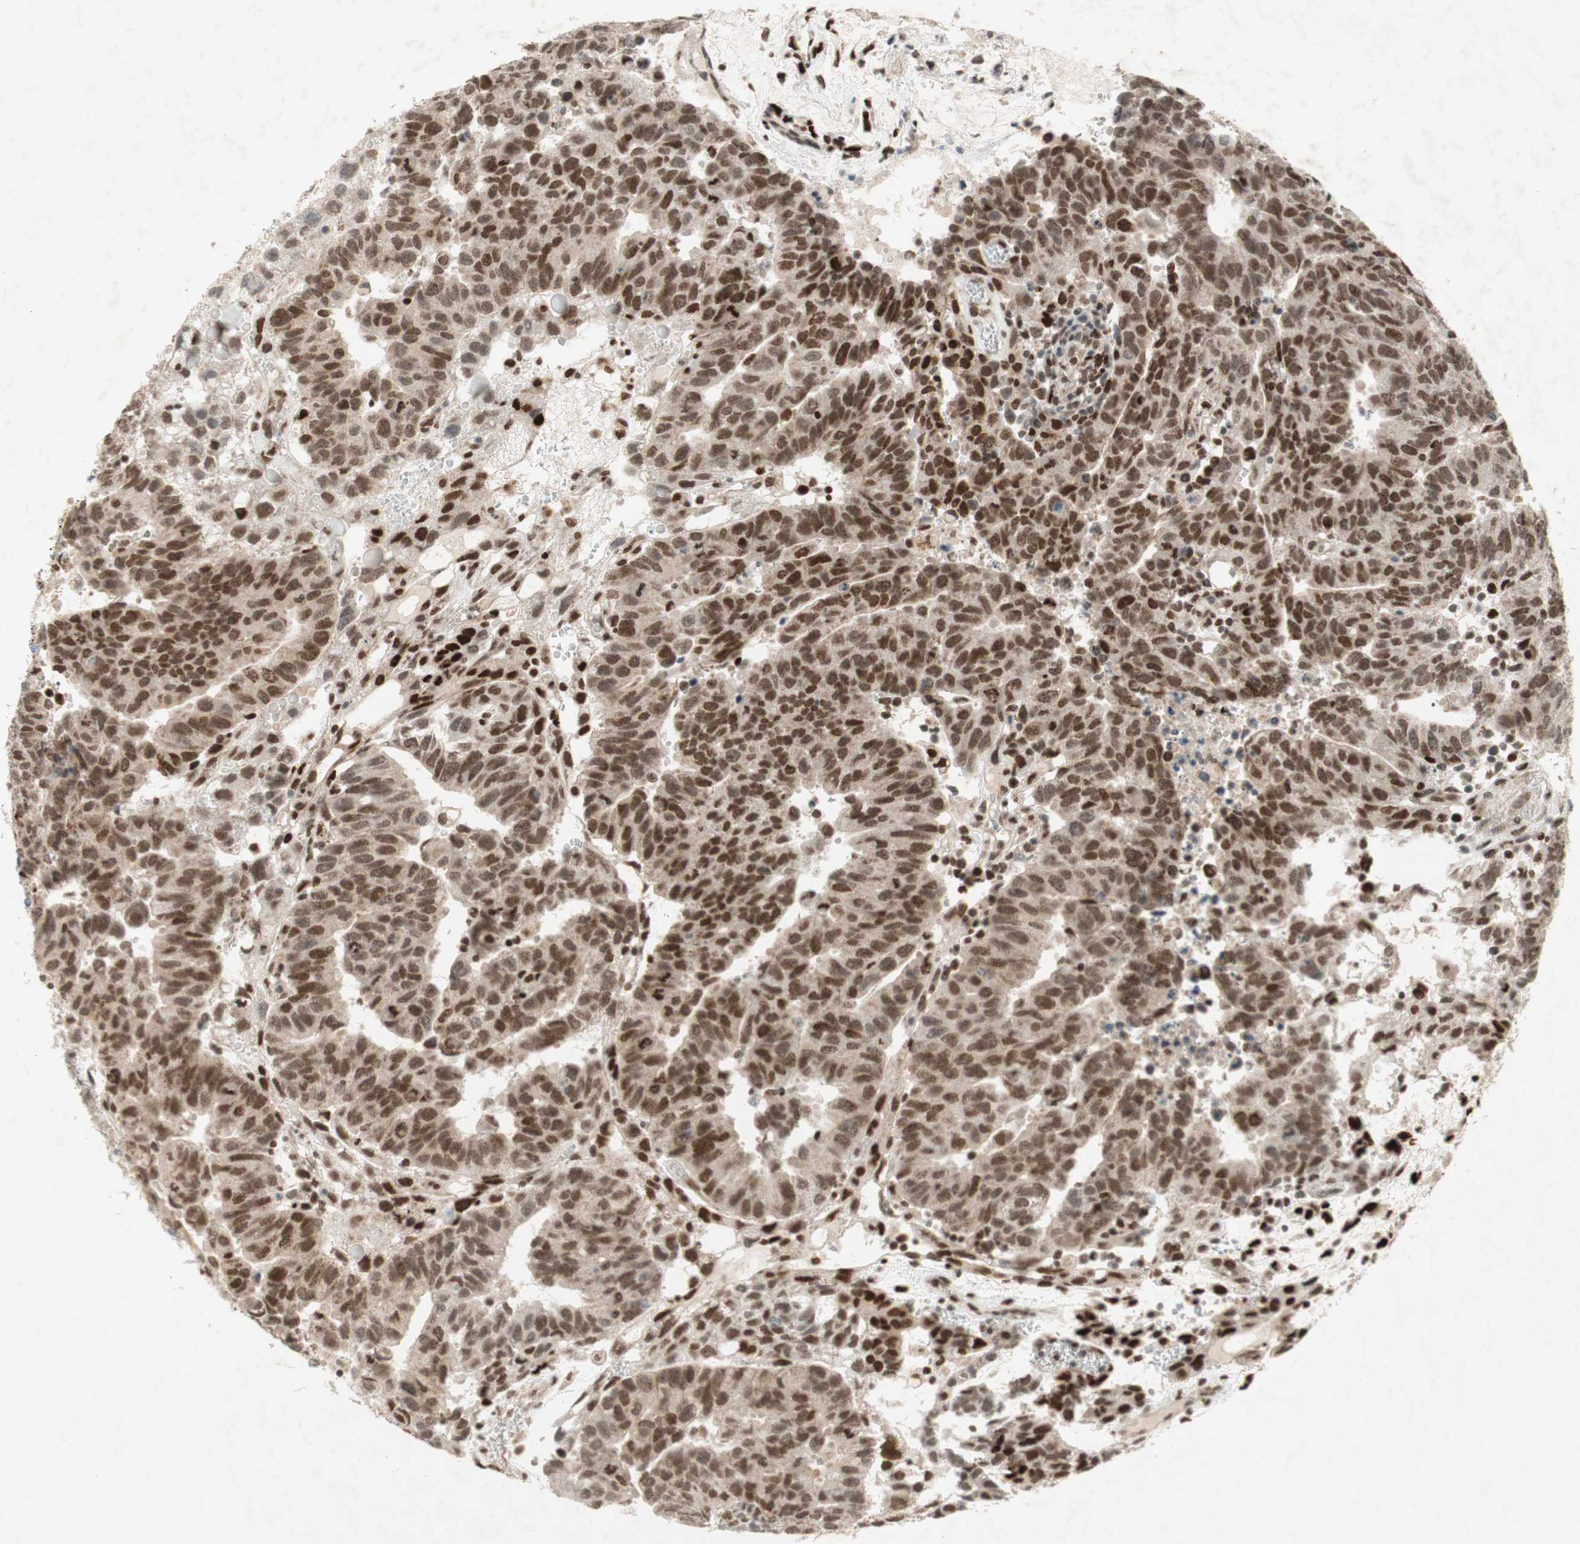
{"staining": {"intensity": "moderate", "quantity": "25%-75%", "location": "cytoplasmic/membranous,nuclear"}, "tissue": "testis cancer", "cell_type": "Tumor cells", "image_type": "cancer", "snomed": [{"axis": "morphology", "description": "Seminoma, NOS"}, {"axis": "morphology", "description": "Carcinoma, Embryonal, NOS"}, {"axis": "topography", "description": "Testis"}], "caption": "A photomicrograph of human testis cancer (seminoma) stained for a protein exhibits moderate cytoplasmic/membranous and nuclear brown staining in tumor cells.", "gene": "DNMT3A", "patient": {"sex": "male", "age": 52}}